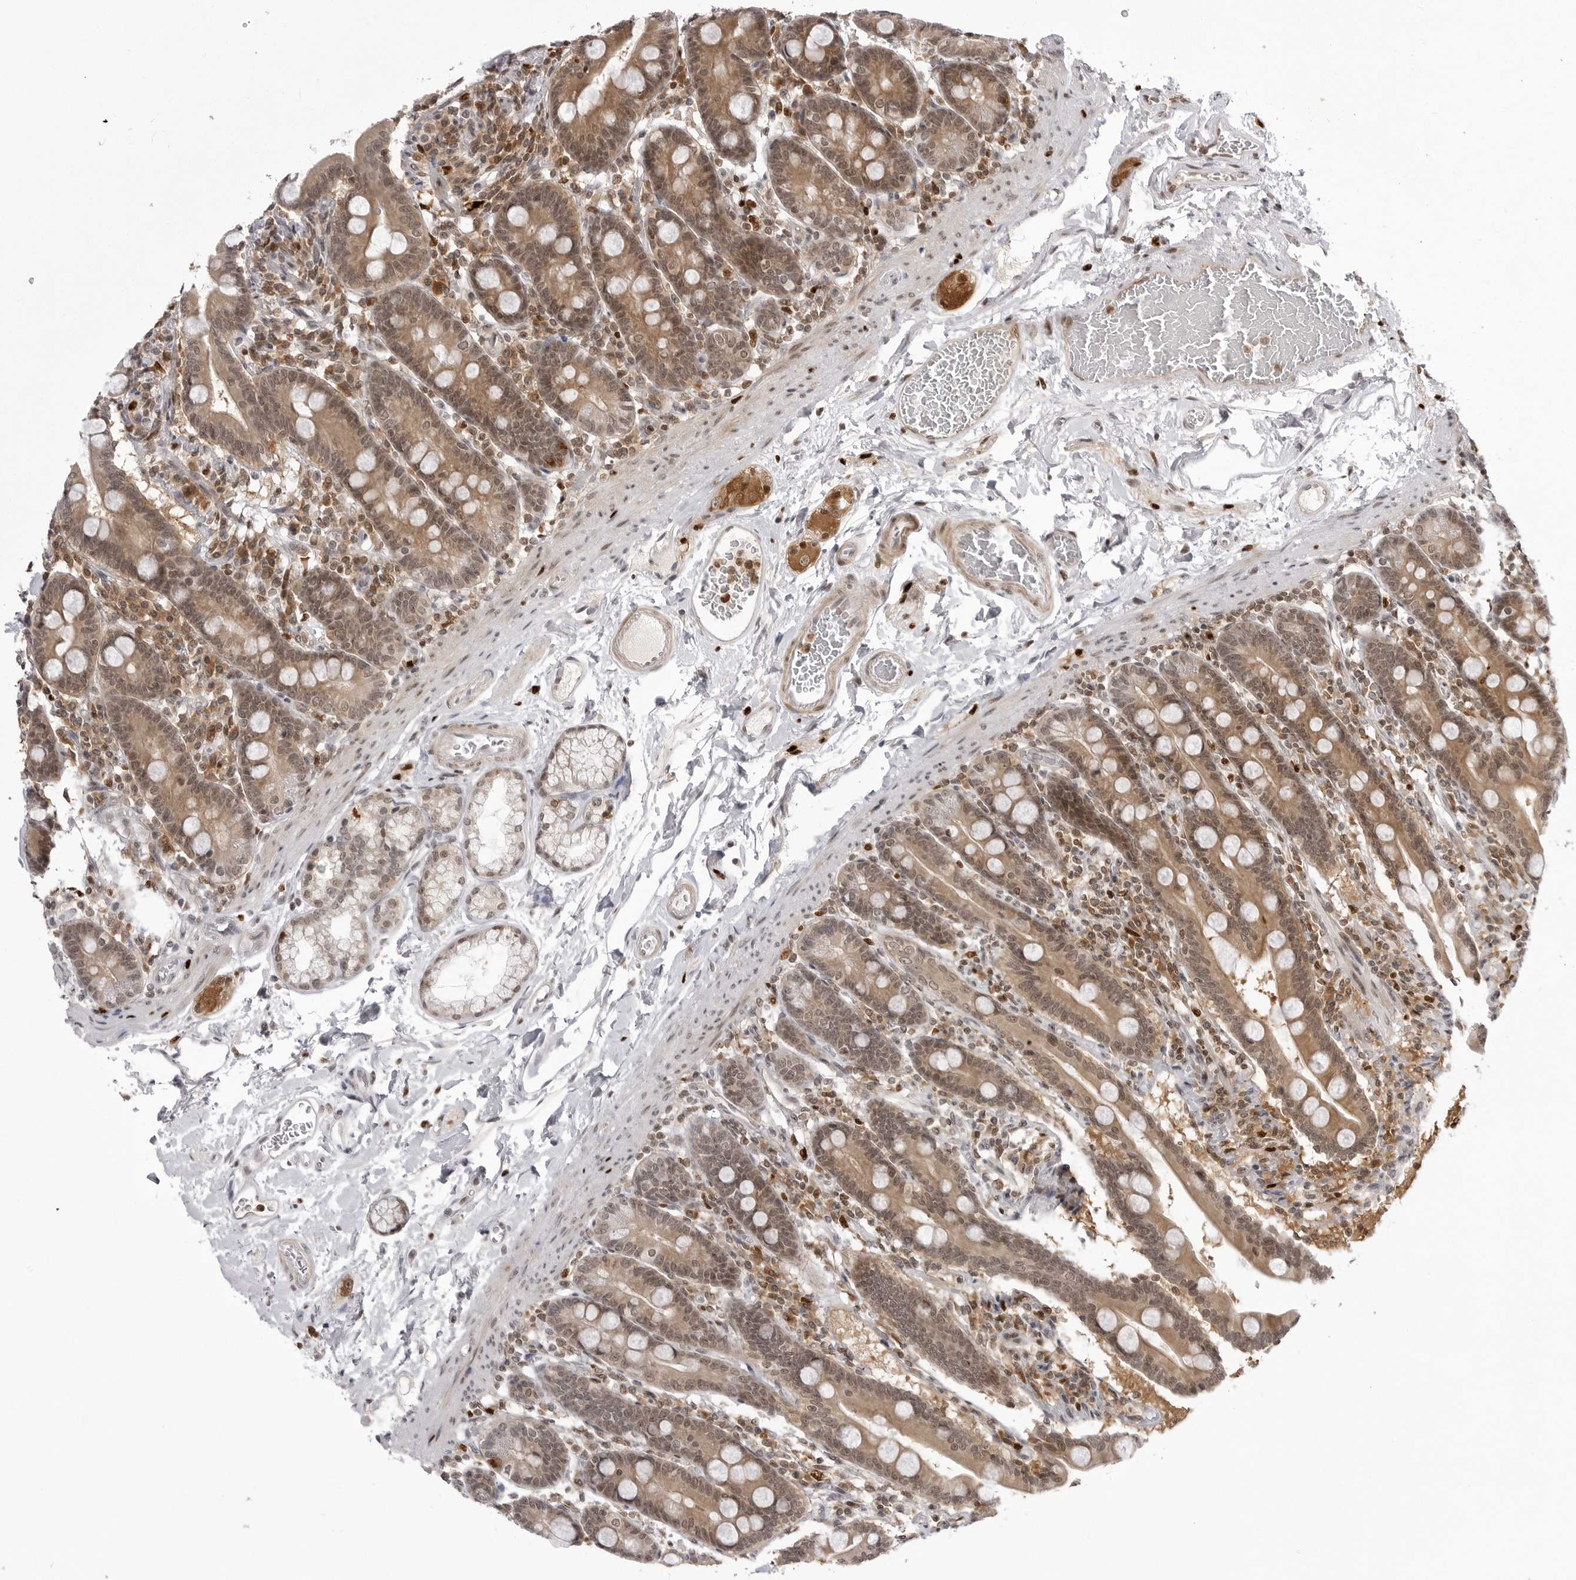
{"staining": {"intensity": "moderate", "quantity": ">75%", "location": "cytoplasmic/membranous,nuclear"}, "tissue": "duodenum", "cell_type": "Glandular cells", "image_type": "normal", "snomed": [{"axis": "morphology", "description": "Normal tissue, NOS"}, {"axis": "topography", "description": "Duodenum"}], "caption": "A medium amount of moderate cytoplasmic/membranous,nuclear positivity is present in about >75% of glandular cells in normal duodenum.", "gene": "PTK2B", "patient": {"sex": "male", "age": 54}}